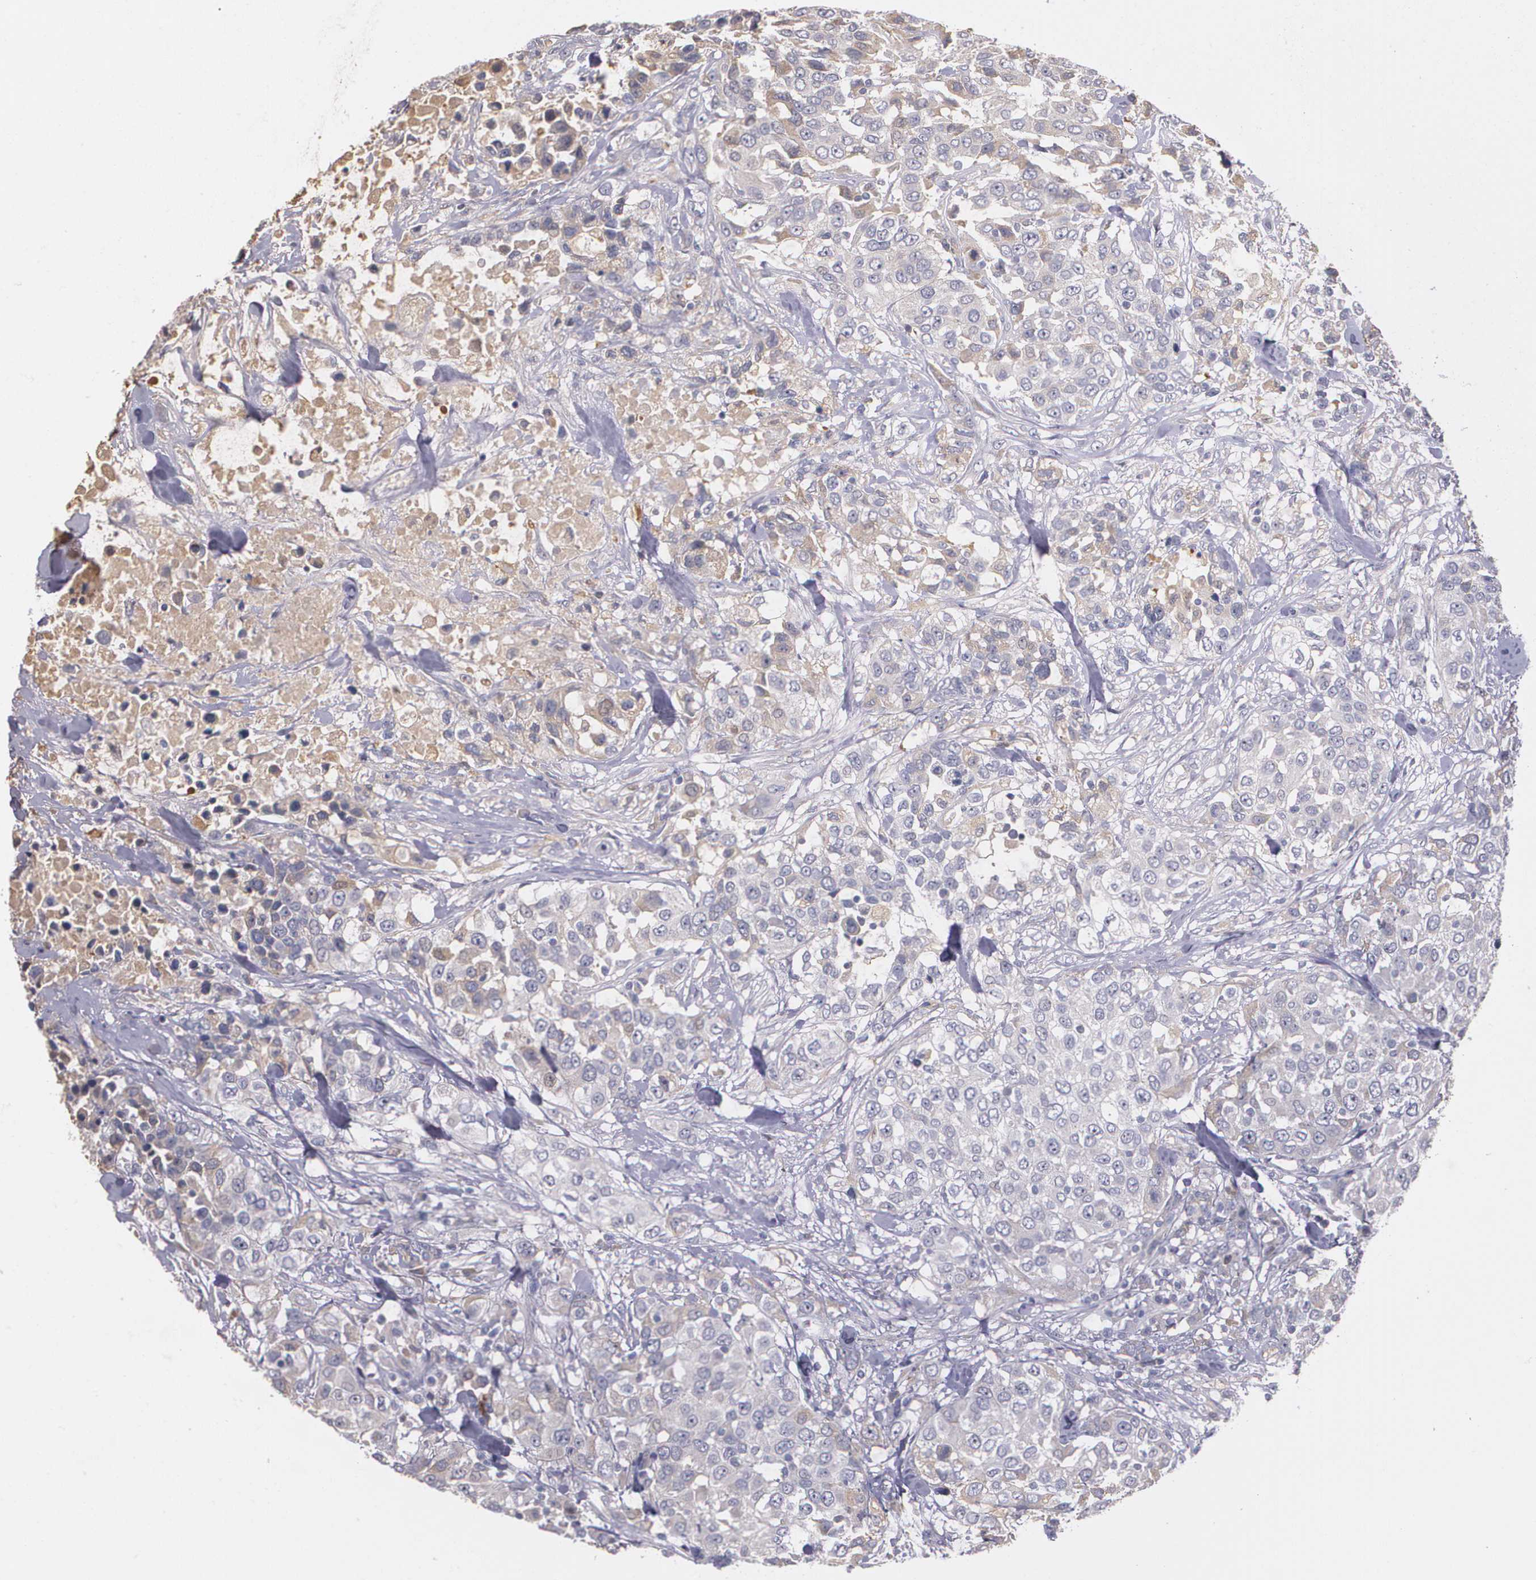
{"staining": {"intensity": "weak", "quantity": "<25%", "location": "cytoplasmic/membranous"}, "tissue": "urothelial cancer", "cell_type": "Tumor cells", "image_type": "cancer", "snomed": [{"axis": "morphology", "description": "Urothelial carcinoma, High grade"}, {"axis": "topography", "description": "Urinary bladder"}], "caption": "Human high-grade urothelial carcinoma stained for a protein using IHC displays no staining in tumor cells.", "gene": "AMBP", "patient": {"sex": "female", "age": 80}}